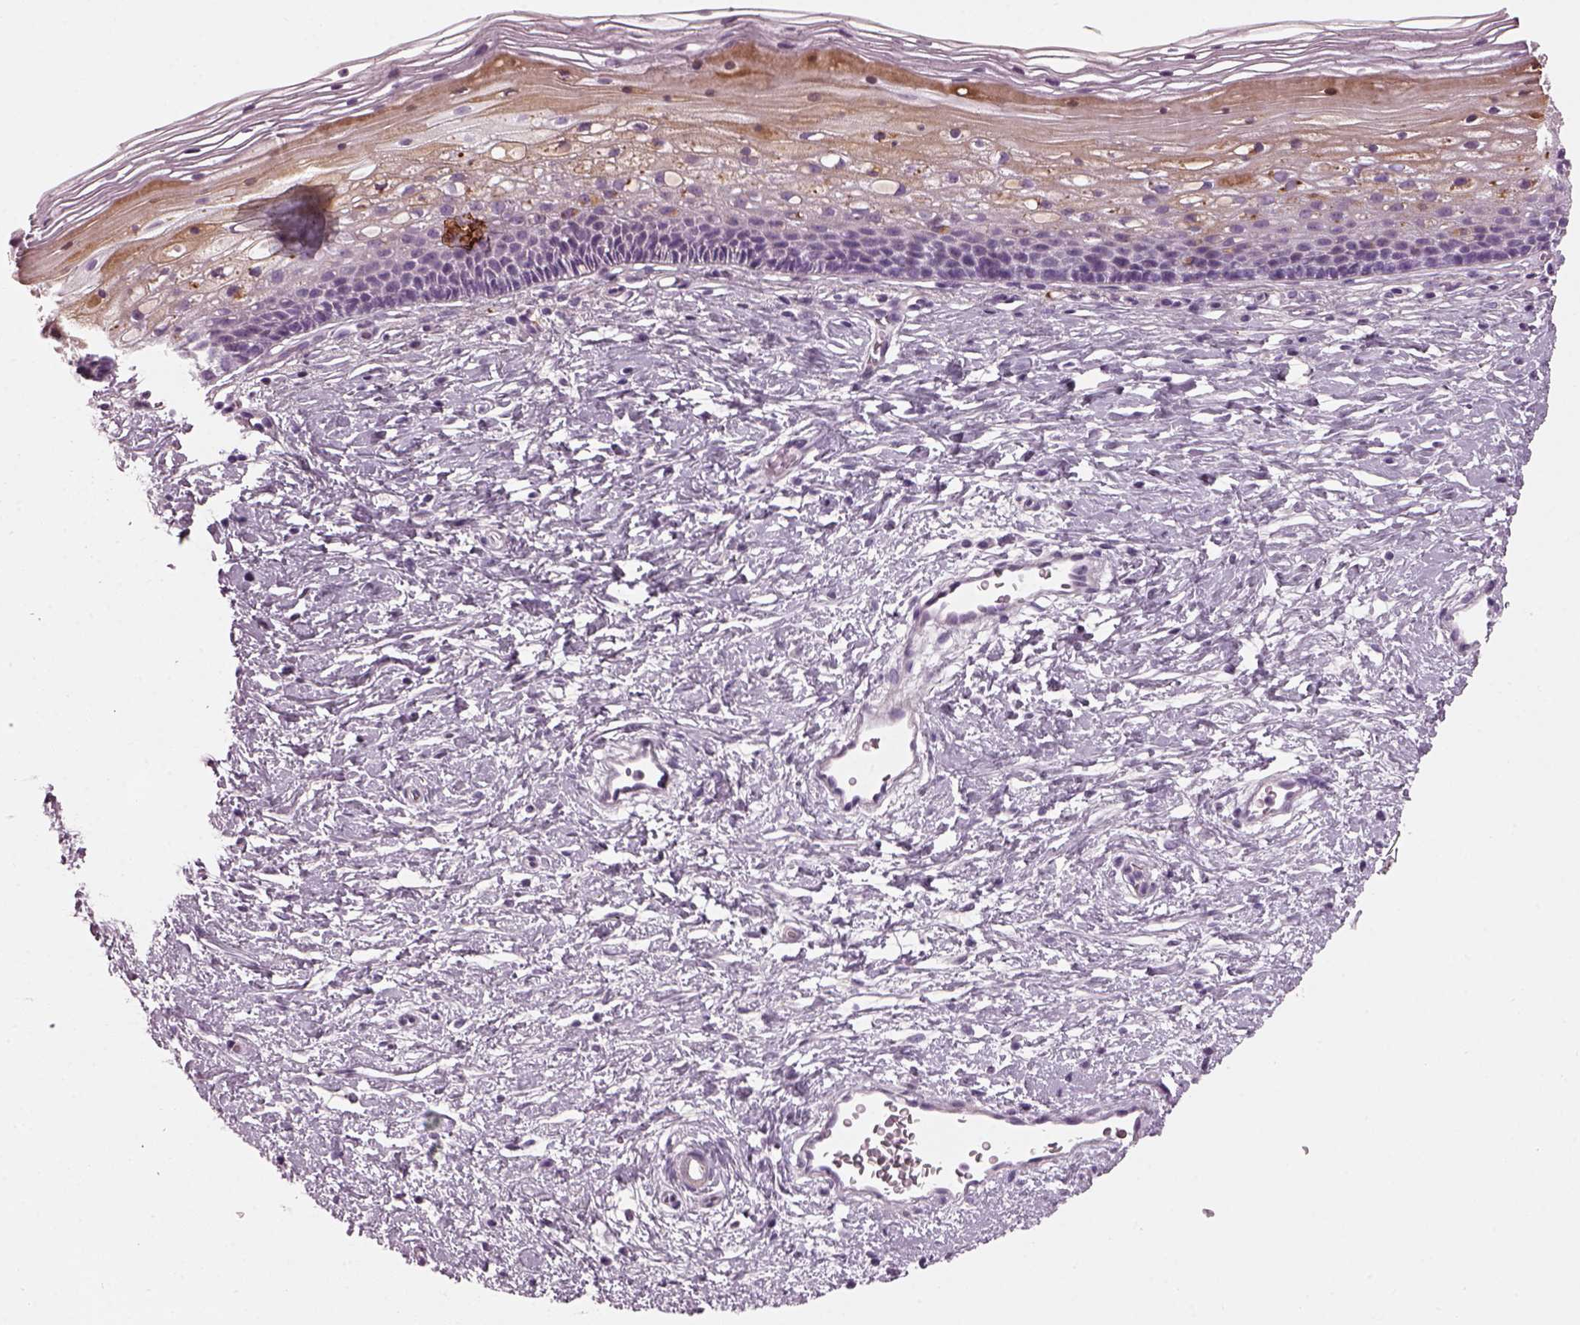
{"staining": {"intensity": "negative", "quantity": "none", "location": "none"}, "tissue": "cervix", "cell_type": "Glandular cells", "image_type": "normal", "snomed": [{"axis": "morphology", "description": "Normal tissue, NOS"}, {"axis": "topography", "description": "Cervix"}], "caption": "The photomicrograph reveals no significant expression in glandular cells of cervix. Brightfield microscopy of IHC stained with DAB (brown) and hematoxylin (blue), captured at high magnification.", "gene": "DPYSL5", "patient": {"sex": "female", "age": 34}}